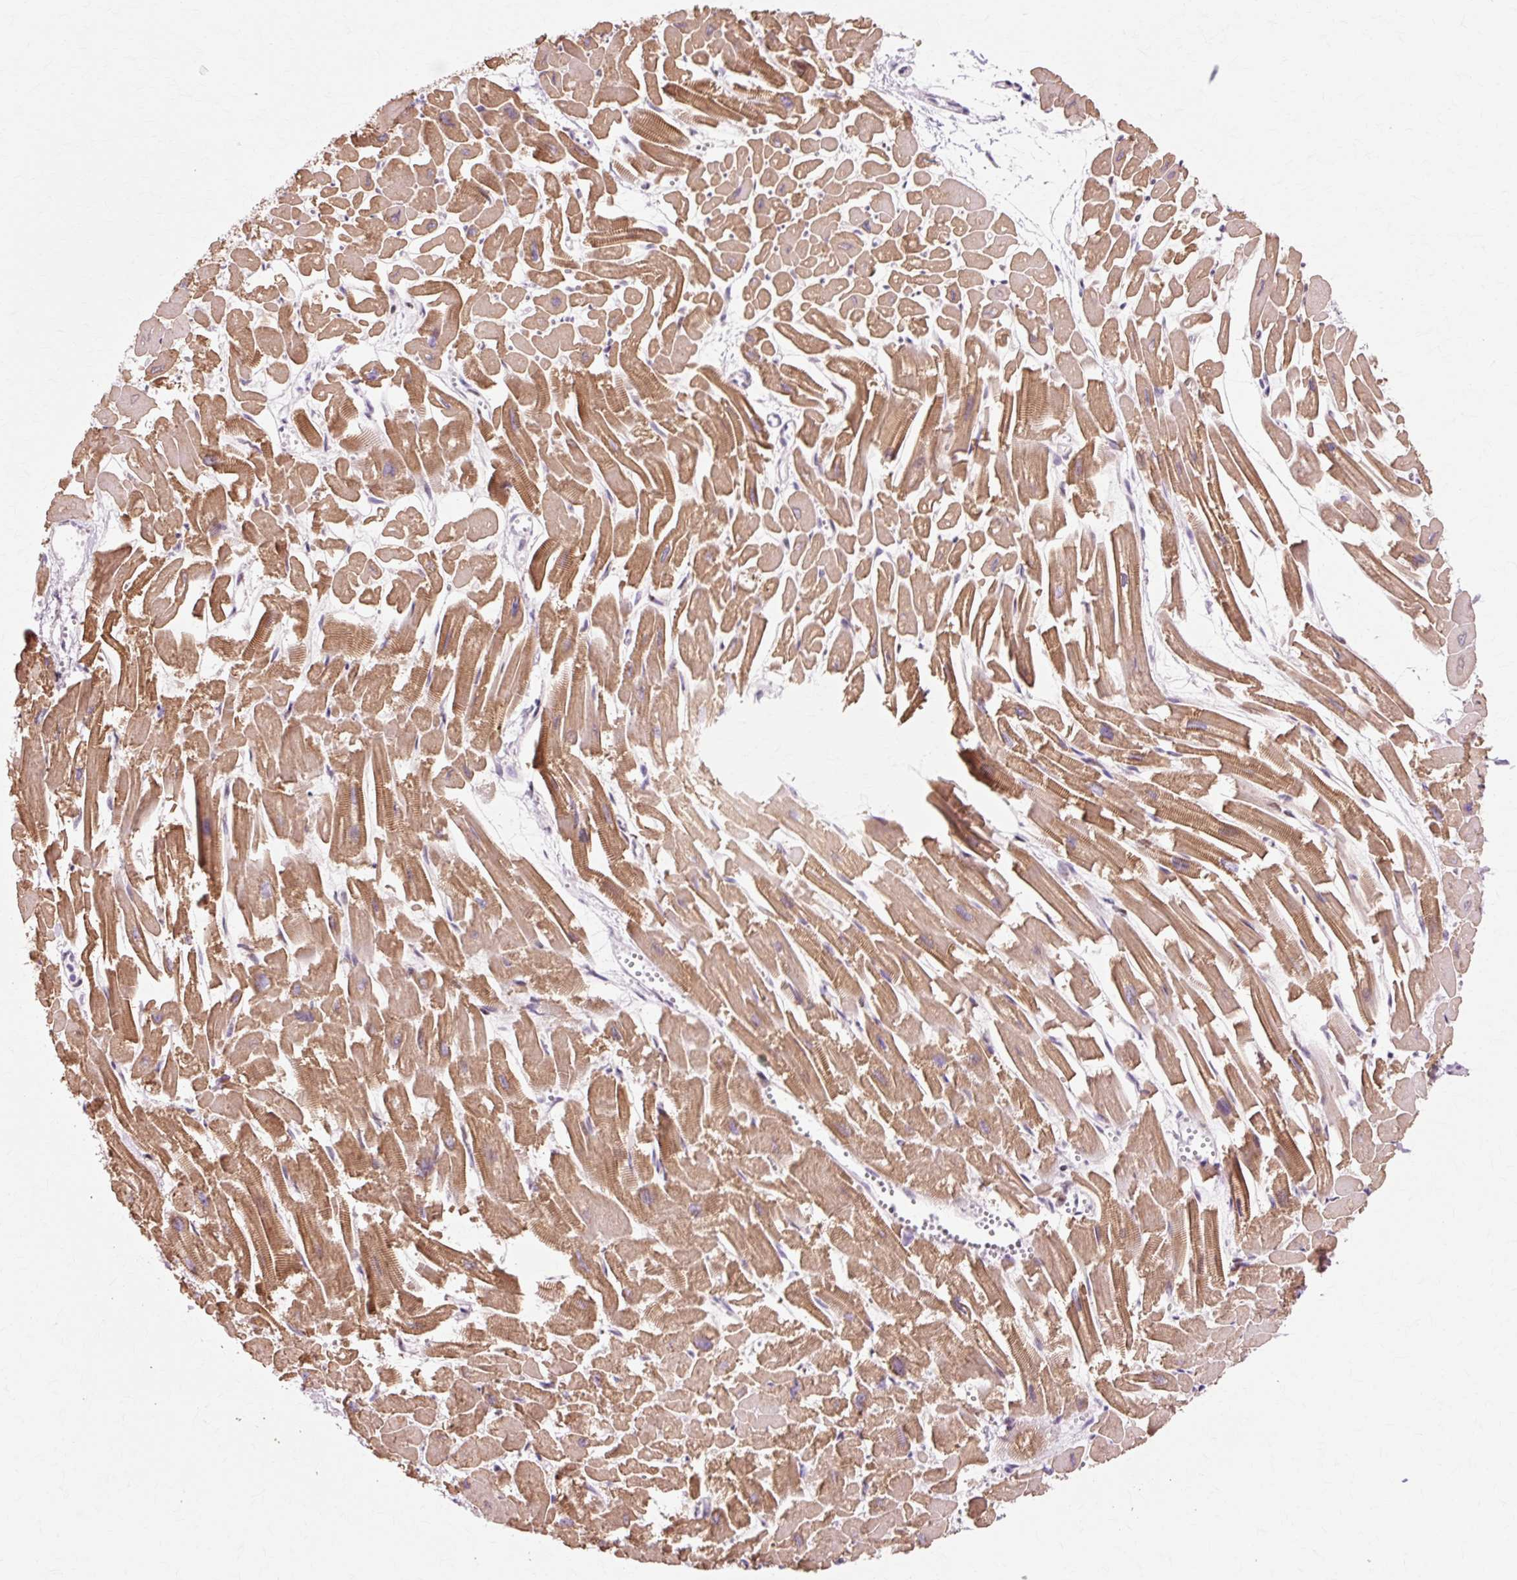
{"staining": {"intensity": "moderate", "quantity": ">75%", "location": "cytoplasmic/membranous,nuclear"}, "tissue": "heart muscle", "cell_type": "Cardiomyocytes", "image_type": "normal", "snomed": [{"axis": "morphology", "description": "Normal tissue, NOS"}, {"axis": "topography", "description": "Heart"}], "caption": "Heart muscle stained with immunohistochemistry (IHC) shows moderate cytoplasmic/membranous,nuclear positivity in approximately >75% of cardiomyocytes.", "gene": "MACROD2", "patient": {"sex": "male", "age": 54}}